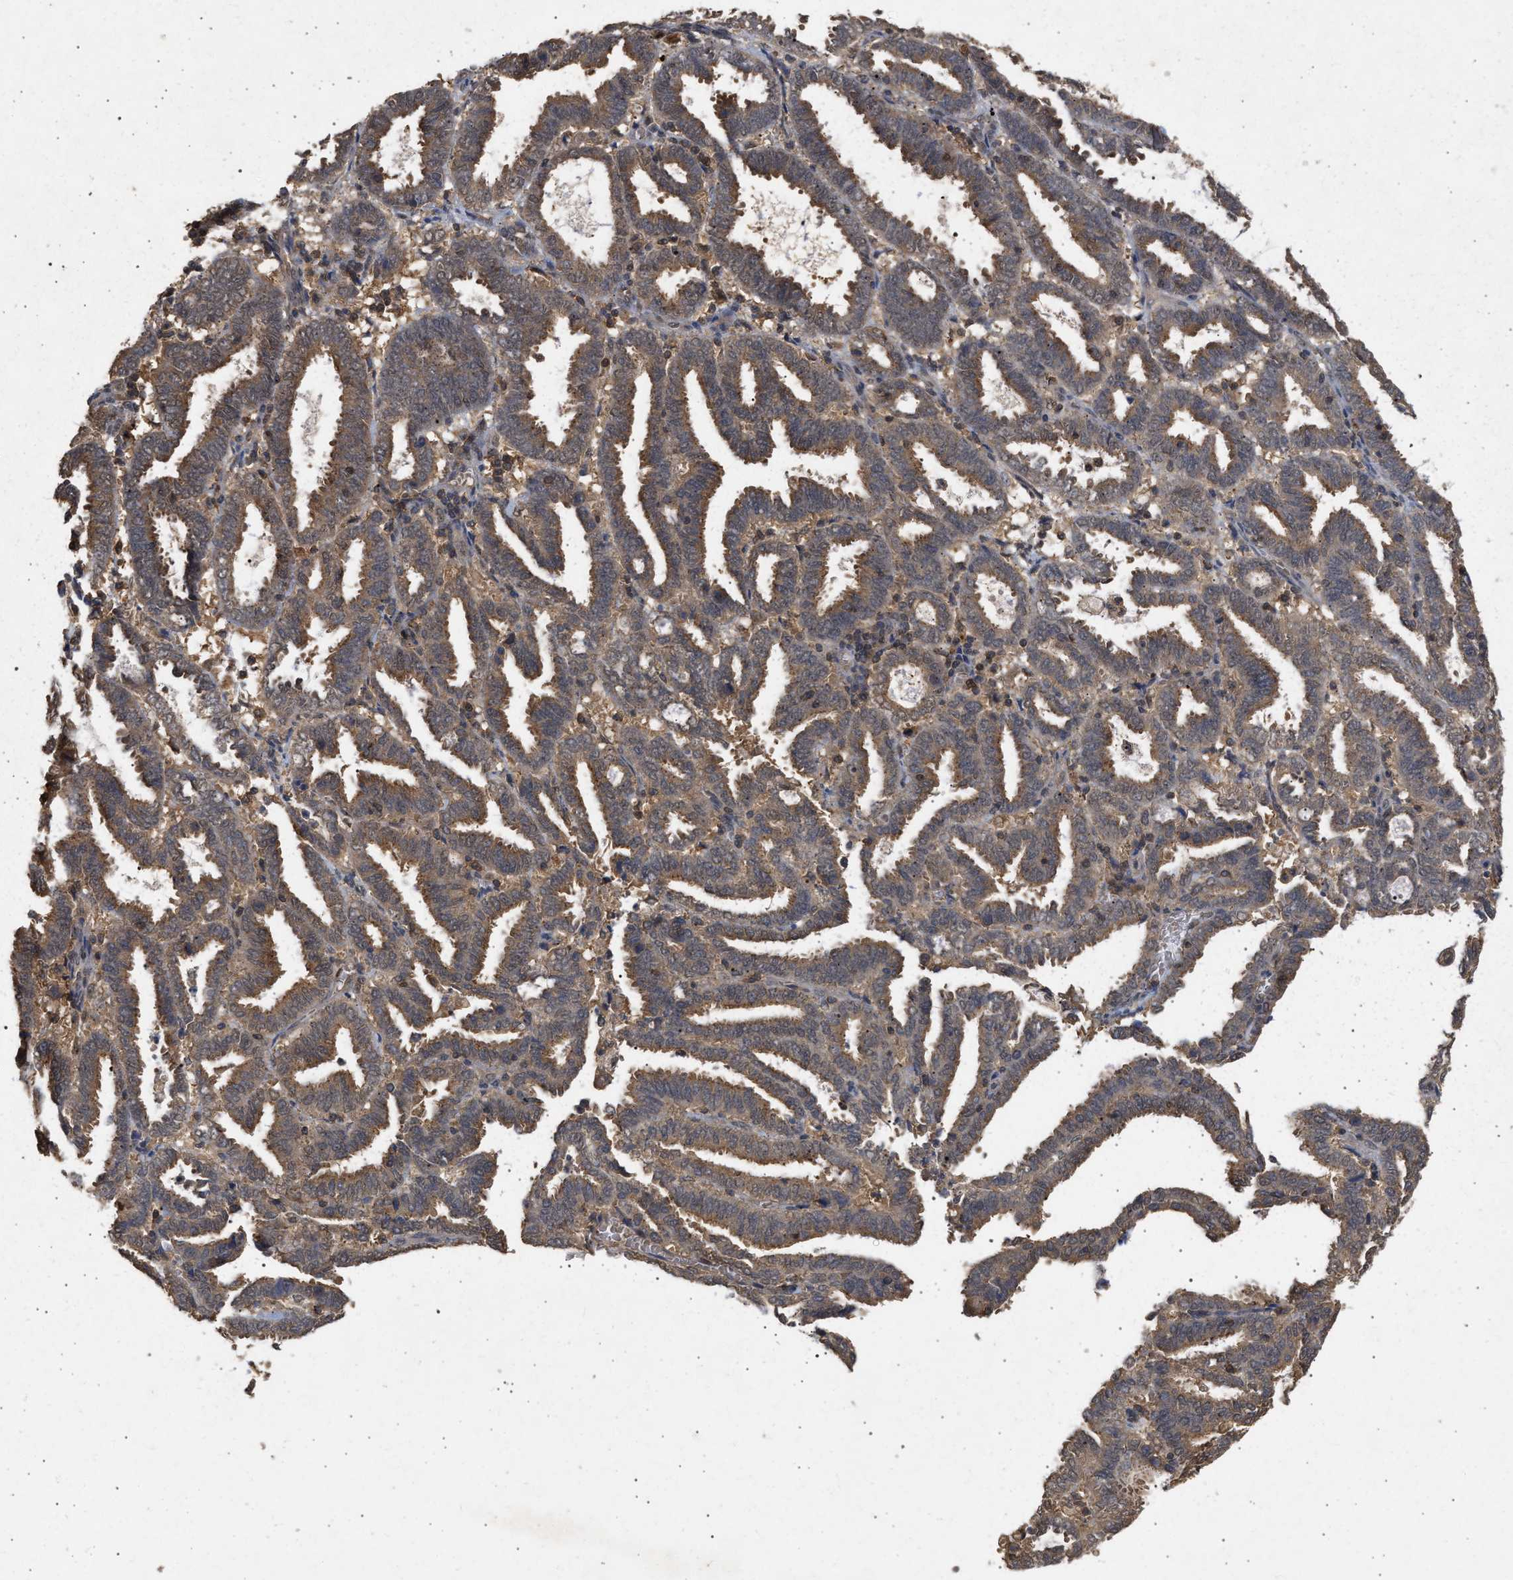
{"staining": {"intensity": "moderate", "quantity": ">75%", "location": "cytoplasmic/membranous"}, "tissue": "endometrial cancer", "cell_type": "Tumor cells", "image_type": "cancer", "snomed": [{"axis": "morphology", "description": "Adenocarcinoma, NOS"}, {"axis": "topography", "description": "Uterus"}], "caption": "Immunohistochemical staining of human endometrial cancer exhibits medium levels of moderate cytoplasmic/membranous staining in about >75% of tumor cells.", "gene": "FITM1", "patient": {"sex": "female", "age": 83}}